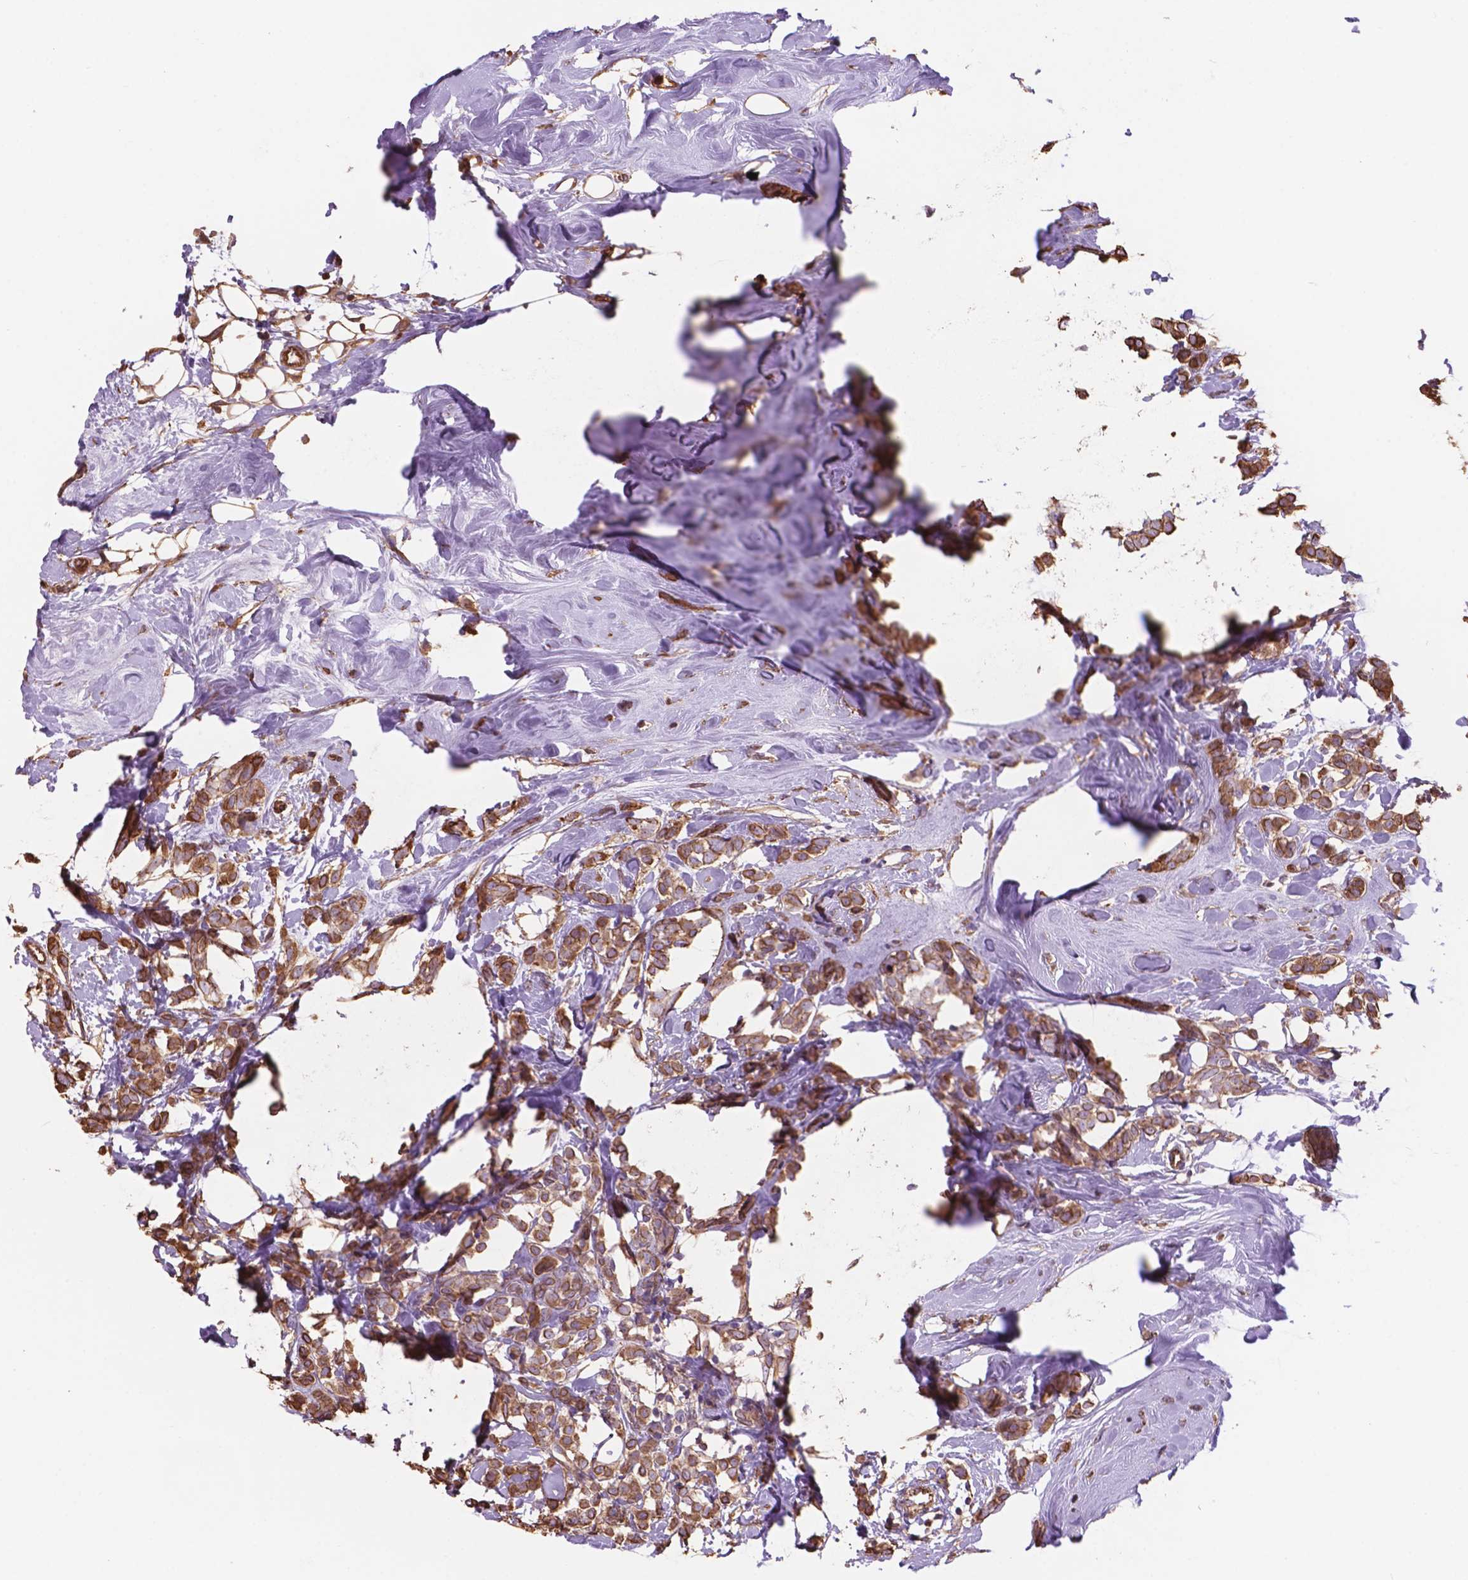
{"staining": {"intensity": "moderate", "quantity": ">75%", "location": "cytoplasmic/membranous"}, "tissue": "breast cancer", "cell_type": "Tumor cells", "image_type": "cancer", "snomed": [{"axis": "morphology", "description": "Lobular carcinoma"}, {"axis": "topography", "description": "Breast"}], "caption": "The immunohistochemical stain shows moderate cytoplasmic/membranous staining in tumor cells of breast lobular carcinoma tissue.", "gene": "NIPA2", "patient": {"sex": "female", "age": 49}}